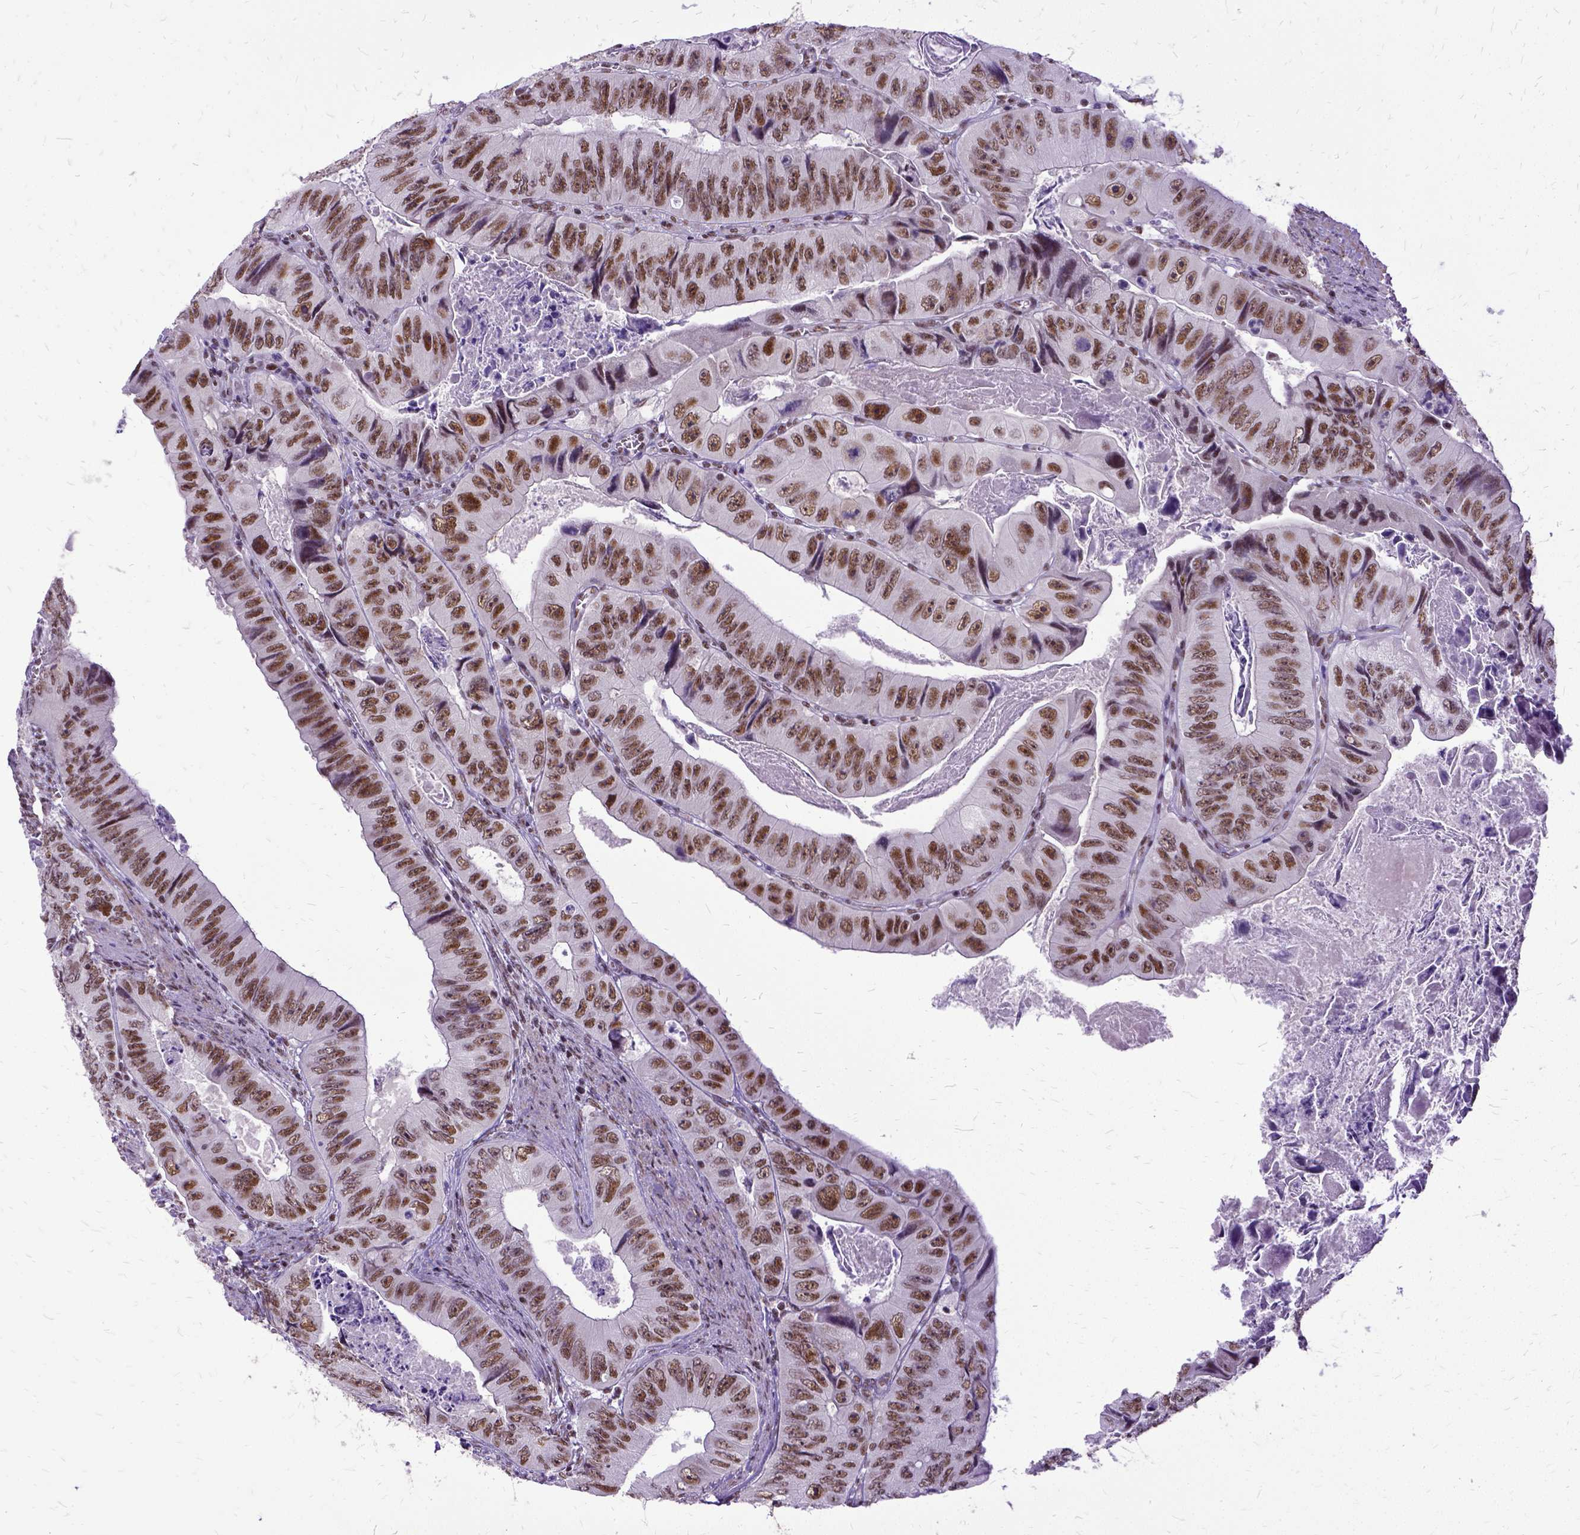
{"staining": {"intensity": "moderate", "quantity": ">75%", "location": "nuclear"}, "tissue": "colorectal cancer", "cell_type": "Tumor cells", "image_type": "cancer", "snomed": [{"axis": "morphology", "description": "Adenocarcinoma, NOS"}, {"axis": "topography", "description": "Colon"}], "caption": "Brown immunohistochemical staining in colorectal cancer (adenocarcinoma) shows moderate nuclear expression in about >75% of tumor cells.", "gene": "SETD1A", "patient": {"sex": "female", "age": 84}}